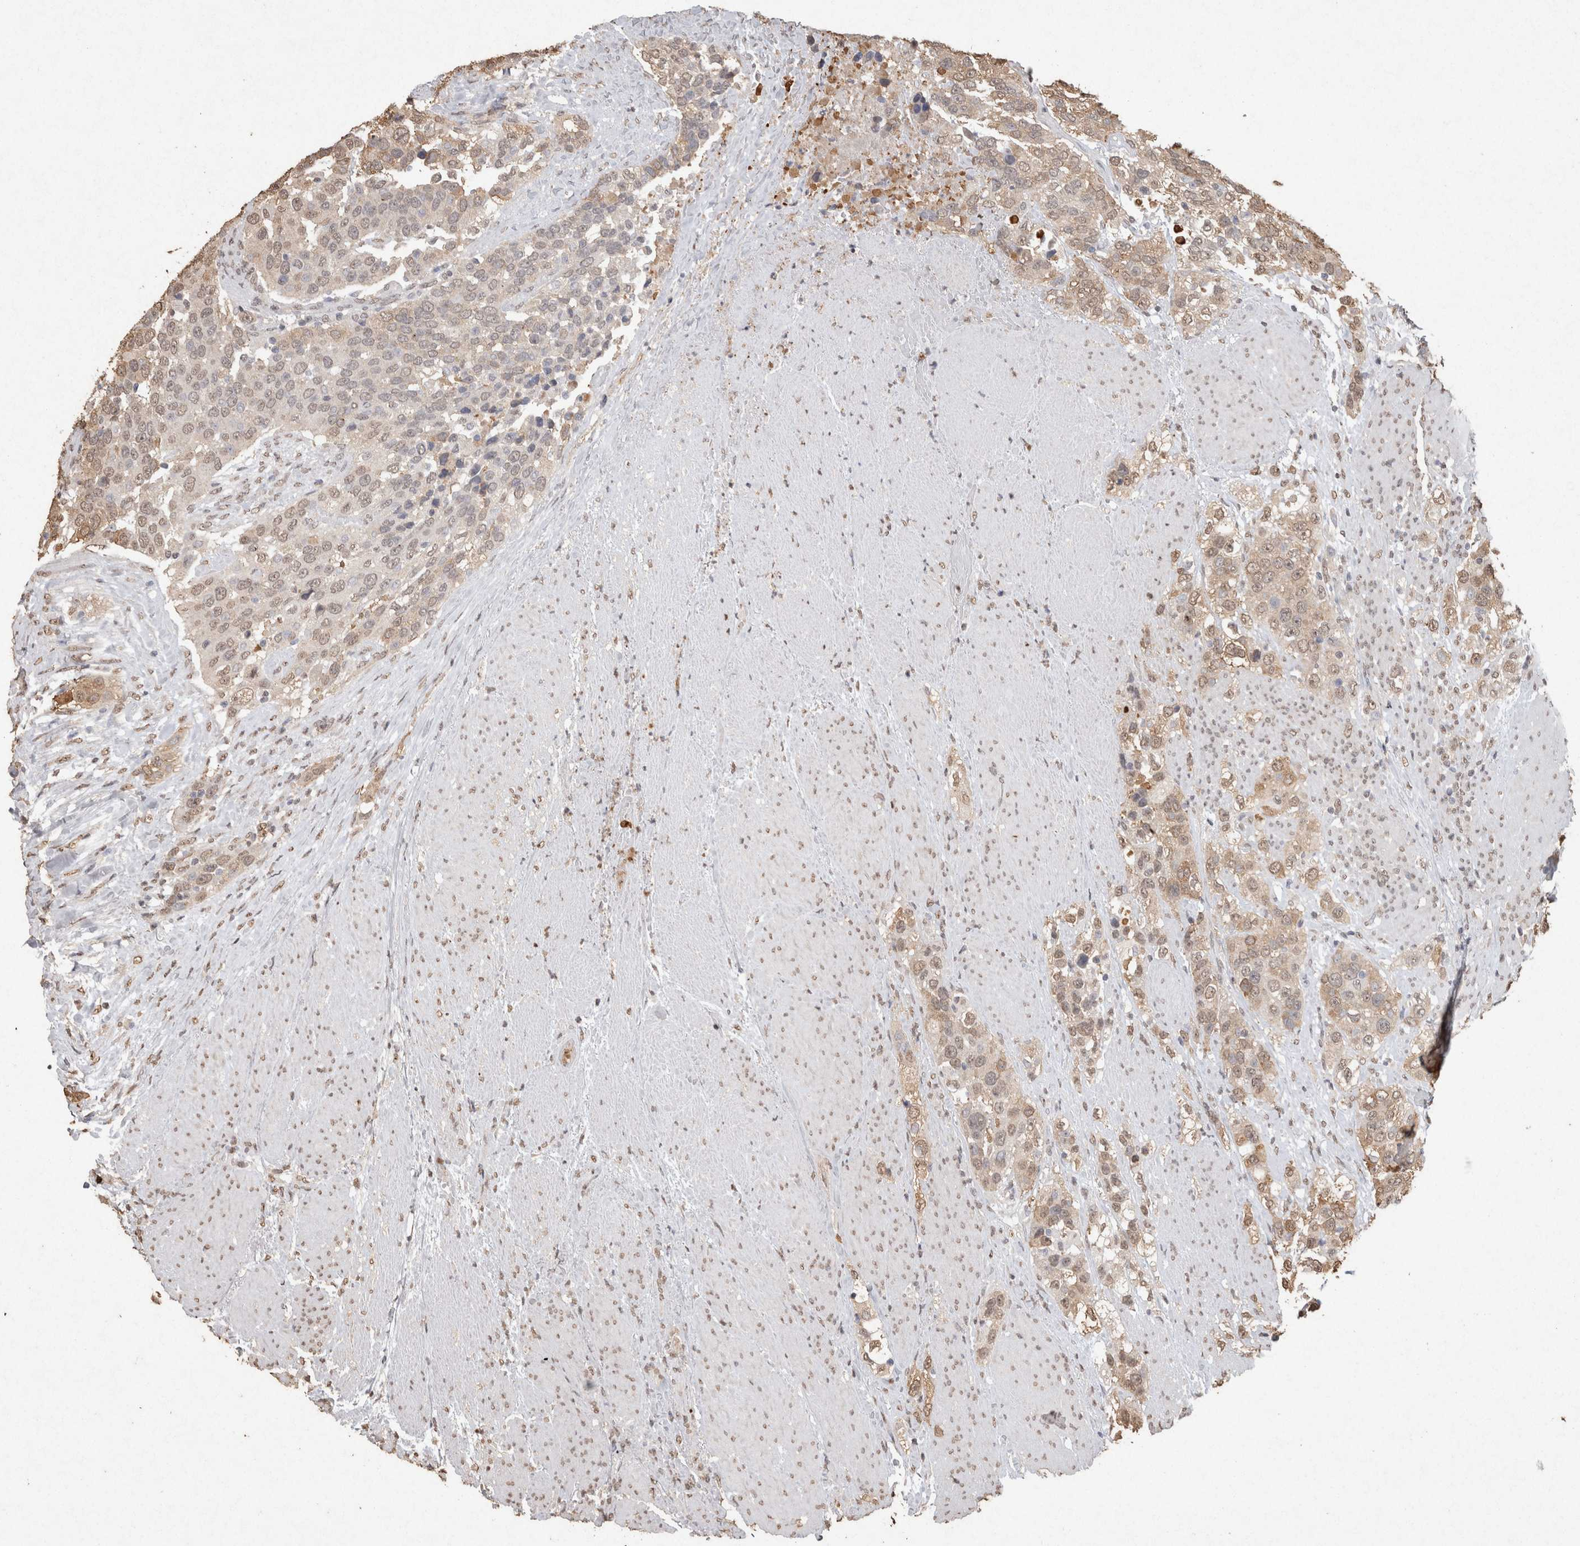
{"staining": {"intensity": "weak", "quantity": ">75%", "location": "nuclear"}, "tissue": "urothelial cancer", "cell_type": "Tumor cells", "image_type": "cancer", "snomed": [{"axis": "morphology", "description": "Urothelial carcinoma, High grade"}, {"axis": "topography", "description": "Urinary bladder"}], "caption": "The histopathology image demonstrates staining of urothelial cancer, revealing weak nuclear protein expression (brown color) within tumor cells. (DAB IHC, brown staining for protein, blue staining for nuclei).", "gene": "MLX", "patient": {"sex": "female", "age": 80}}